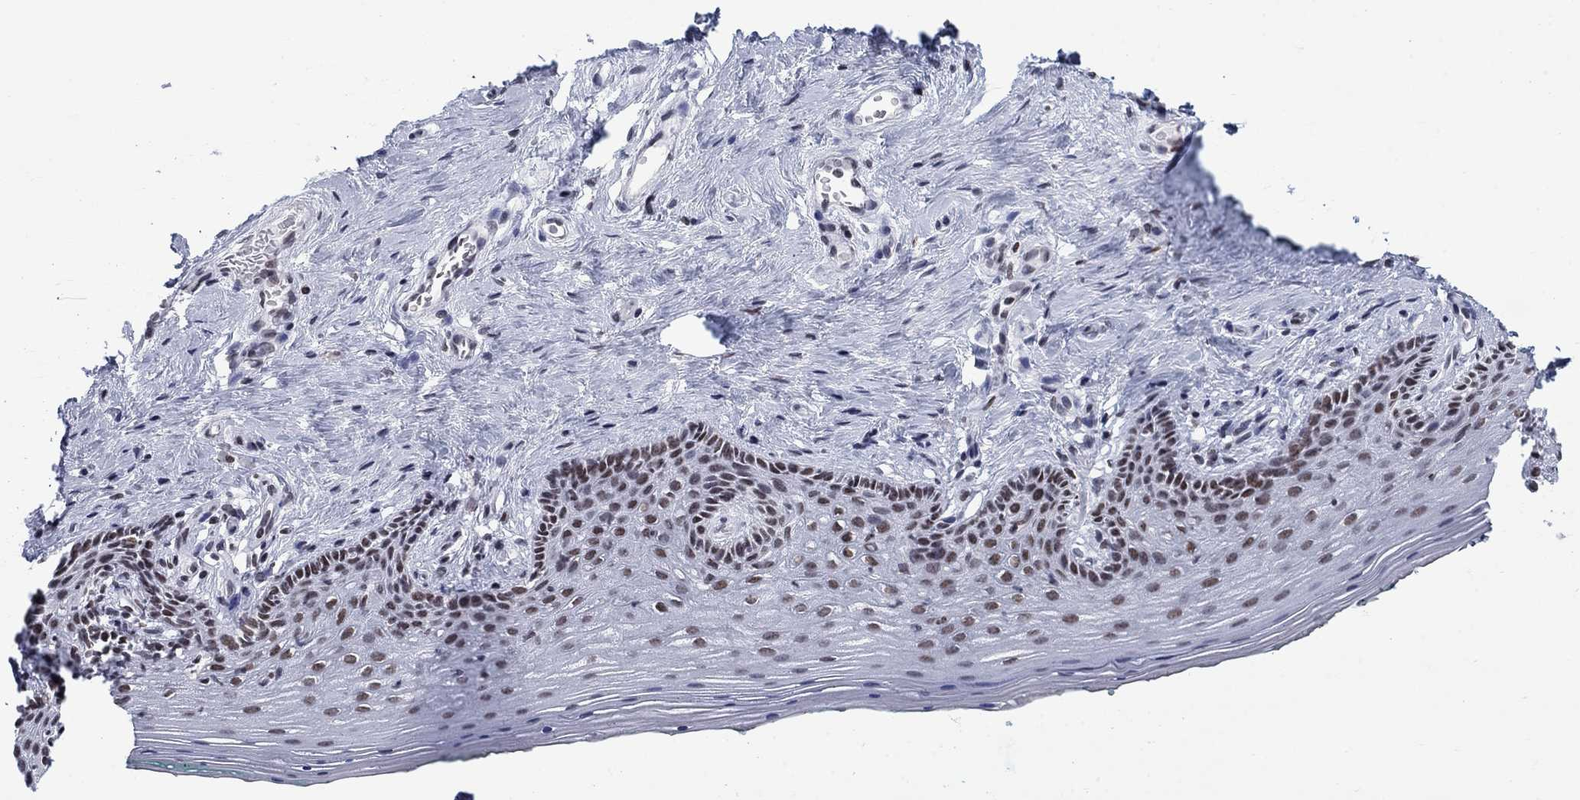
{"staining": {"intensity": "moderate", "quantity": "25%-75%", "location": "nuclear"}, "tissue": "vagina", "cell_type": "Squamous epithelial cells", "image_type": "normal", "snomed": [{"axis": "morphology", "description": "Normal tissue, NOS"}, {"axis": "topography", "description": "Vagina"}], "caption": "Immunohistochemical staining of benign human vagina reveals moderate nuclear protein staining in approximately 25%-75% of squamous epithelial cells.", "gene": "NPAS3", "patient": {"sex": "female", "age": 45}}